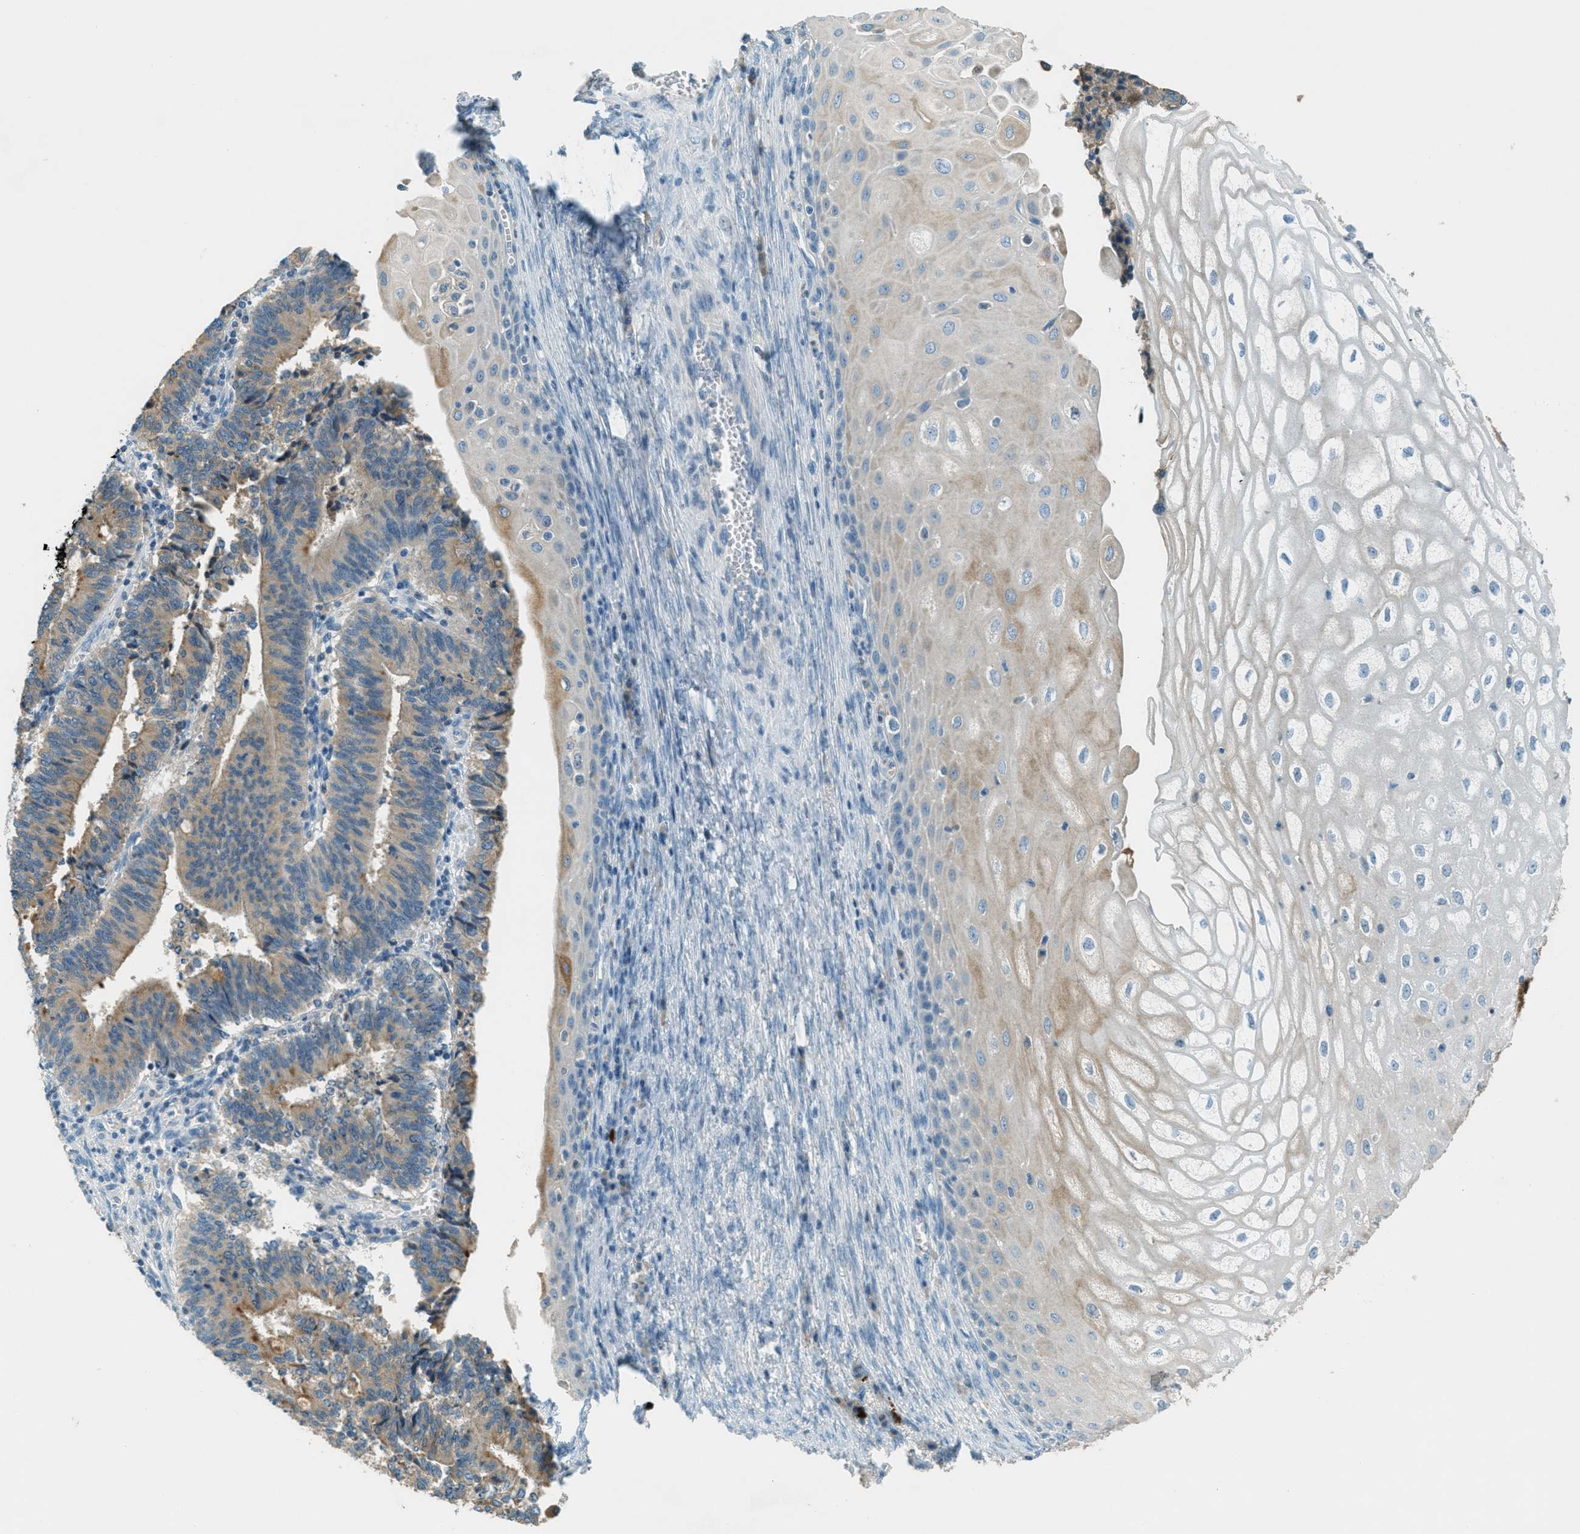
{"staining": {"intensity": "moderate", "quantity": ">75%", "location": "cytoplasmic/membranous"}, "tissue": "cervical cancer", "cell_type": "Tumor cells", "image_type": "cancer", "snomed": [{"axis": "morphology", "description": "Adenocarcinoma, NOS"}, {"axis": "topography", "description": "Cervix"}], "caption": "Human cervical adenocarcinoma stained for a protein (brown) reveals moderate cytoplasmic/membranous positive staining in about >75% of tumor cells.", "gene": "MSLN", "patient": {"sex": "female", "age": 44}}